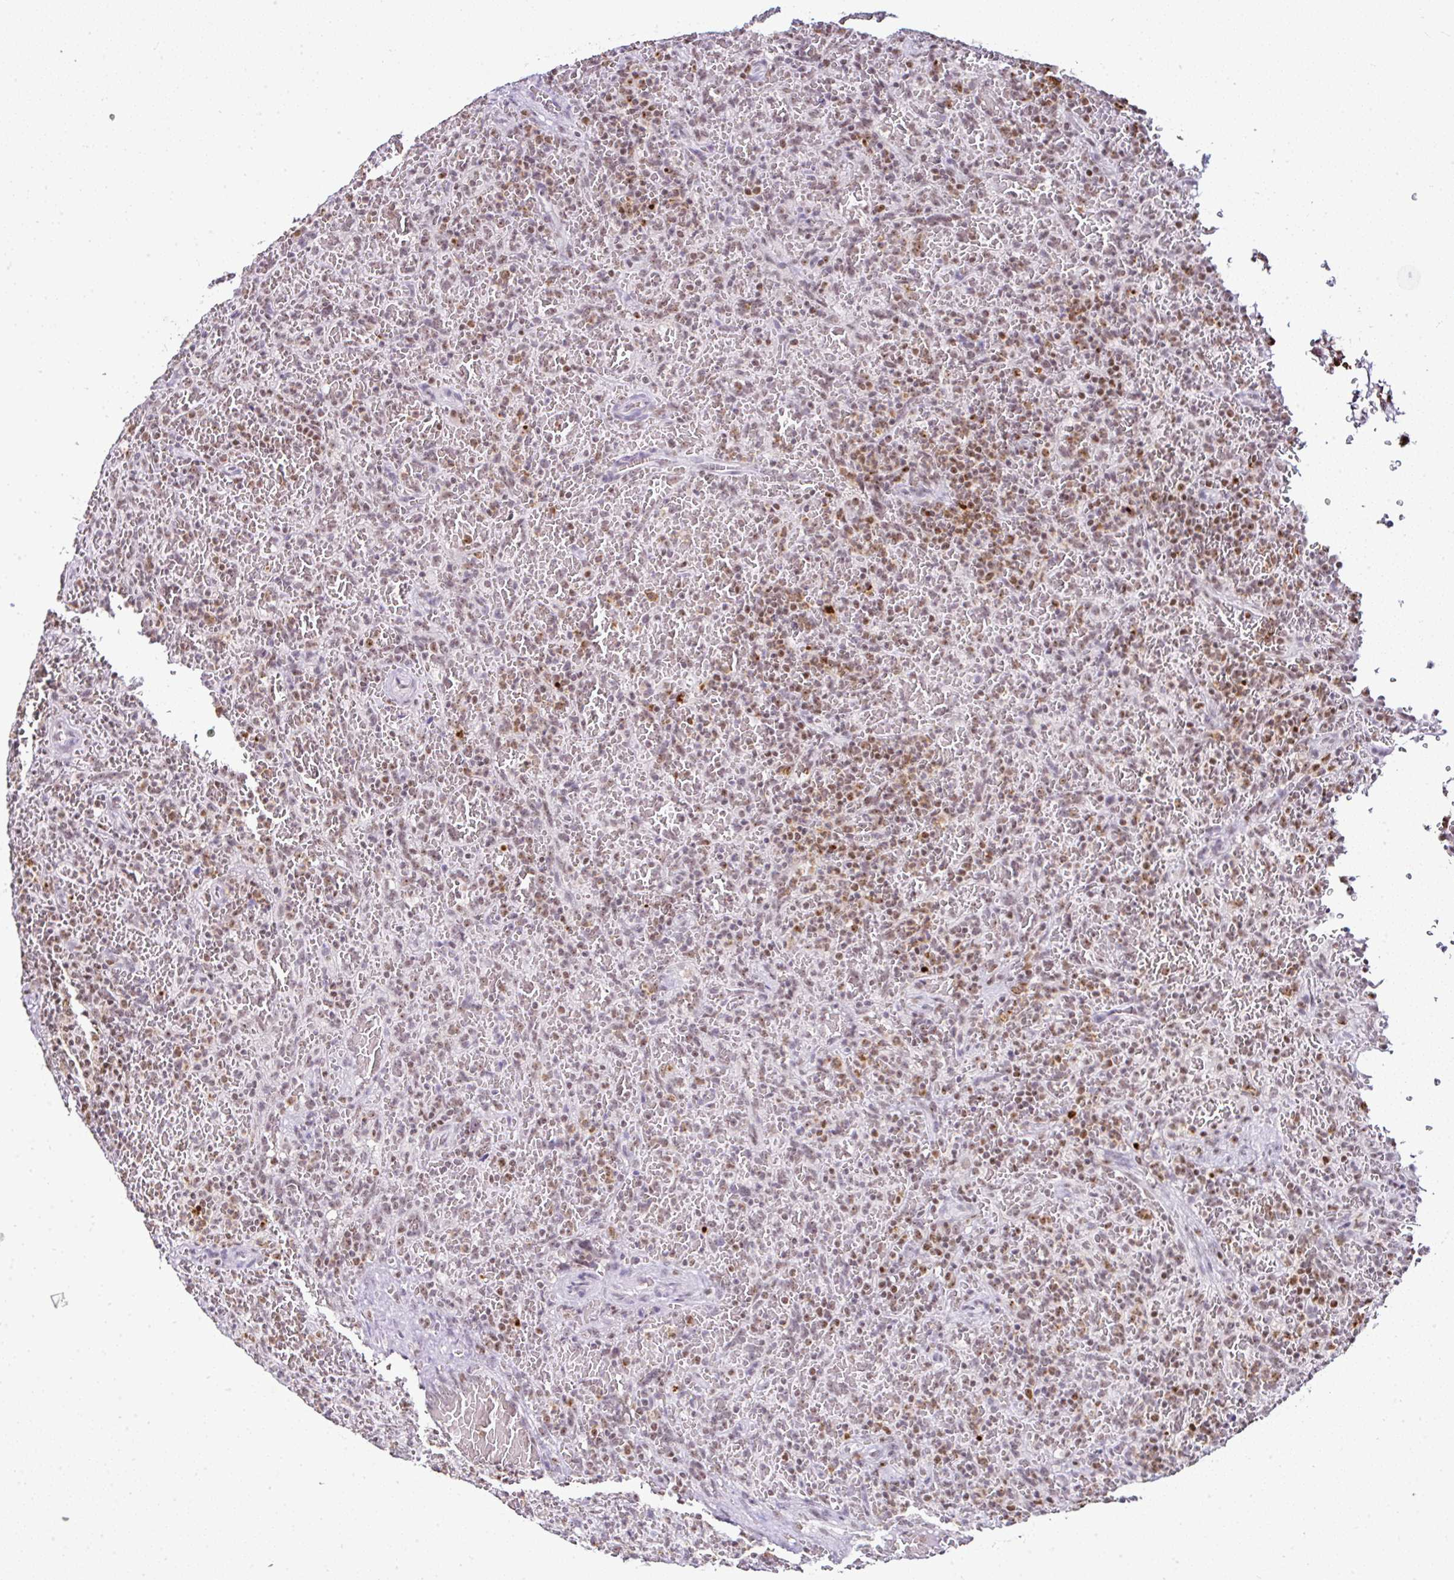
{"staining": {"intensity": "moderate", "quantity": ">75%", "location": "nuclear"}, "tissue": "lymphoma", "cell_type": "Tumor cells", "image_type": "cancer", "snomed": [{"axis": "morphology", "description": "Malignant lymphoma, non-Hodgkin's type, Low grade"}, {"axis": "topography", "description": "Spleen"}], "caption": "Human low-grade malignant lymphoma, non-Hodgkin's type stained with a brown dye exhibits moderate nuclear positive staining in approximately >75% of tumor cells.", "gene": "PTPN2", "patient": {"sex": "female", "age": 64}}